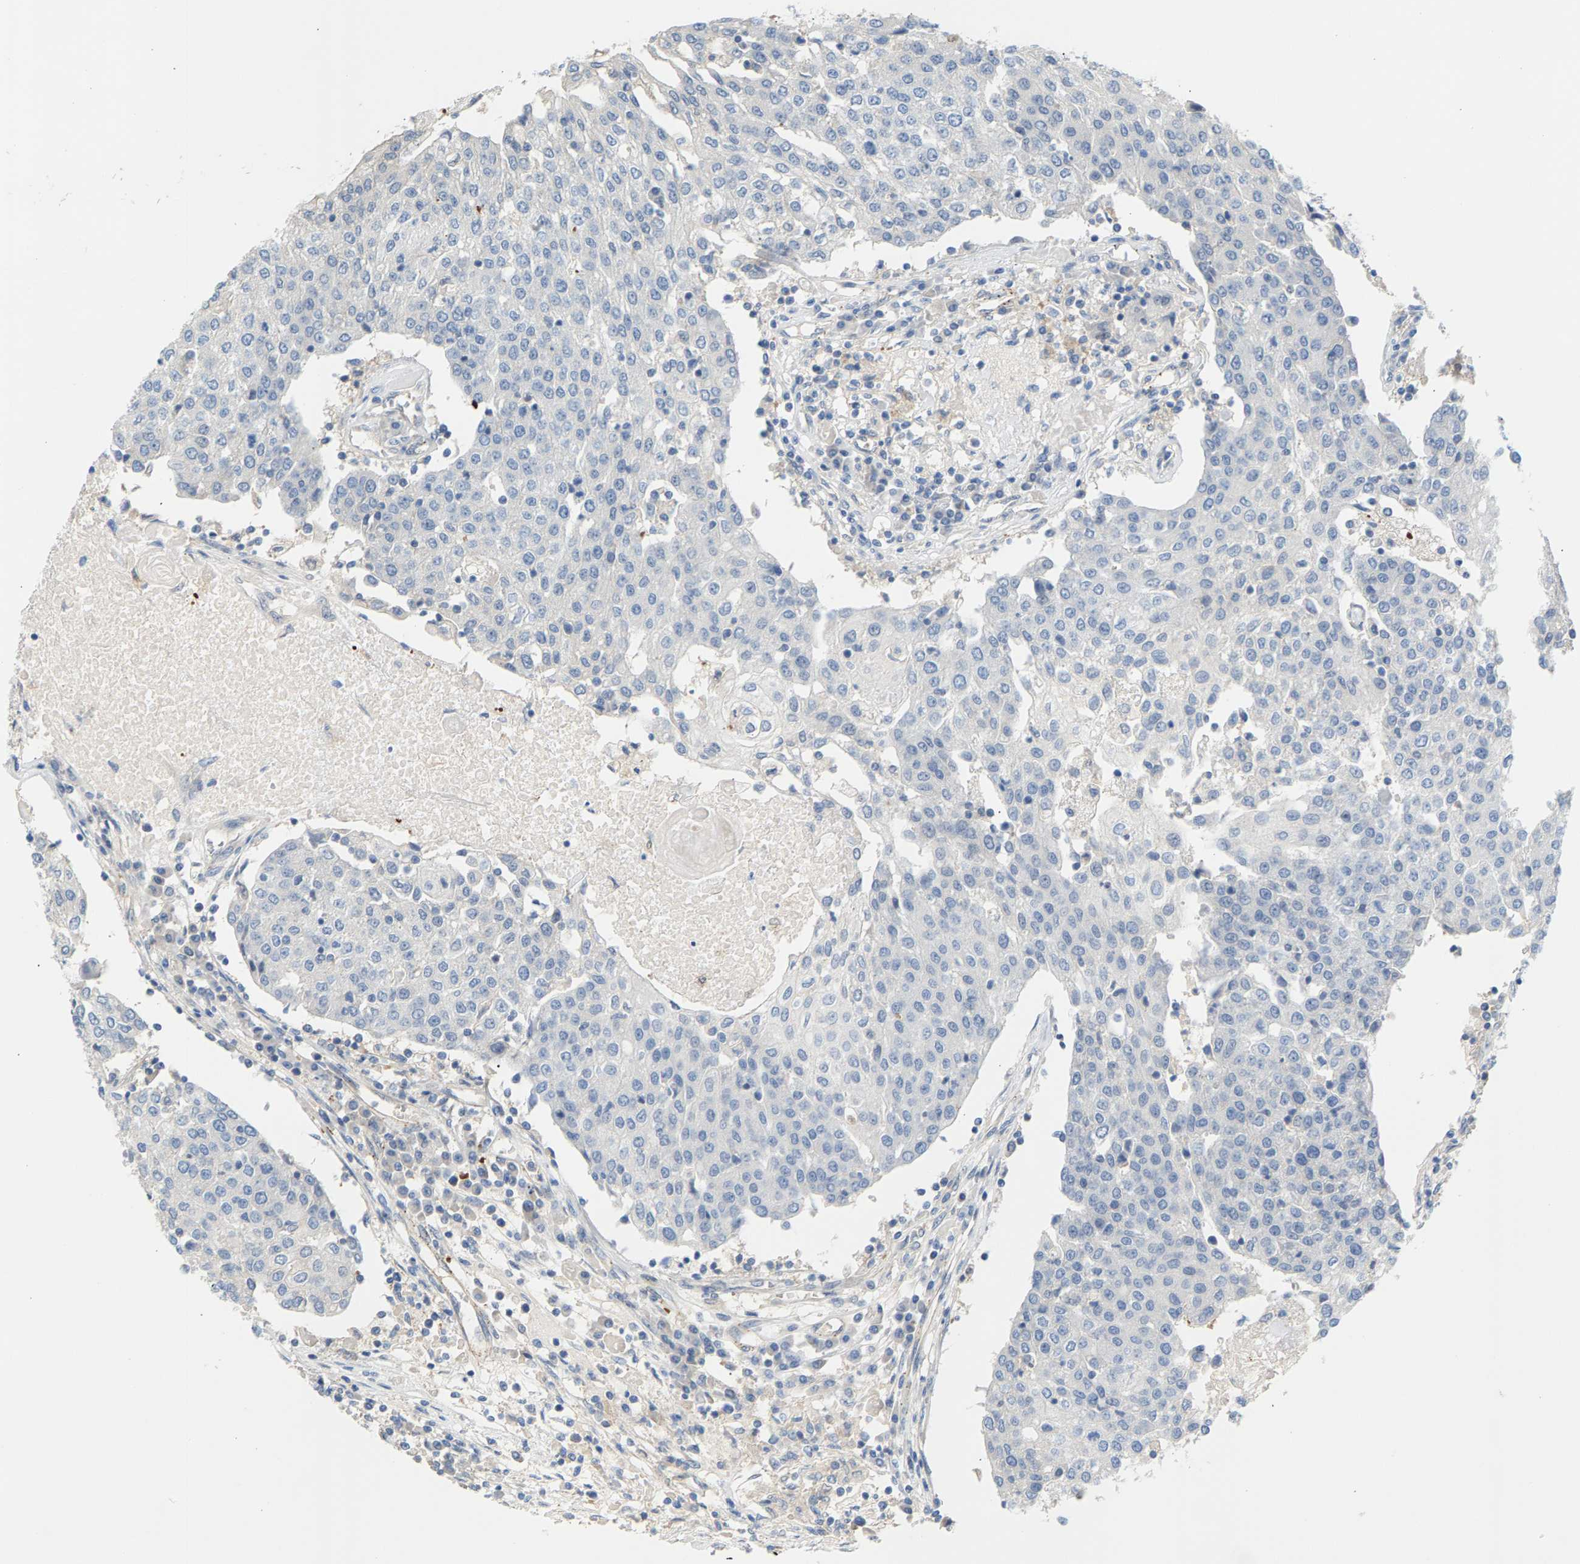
{"staining": {"intensity": "negative", "quantity": "none", "location": "none"}, "tissue": "urothelial cancer", "cell_type": "Tumor cells", "image_type": "cancer", "snomed": [{"axis": "morphology", "description": "Urothelial carcinoma, High grade"}, {"axis": "topography", "description": "Urinary bladder"}], "caption": "Immunohistochemistry (IHC) micrograph of urothelial cancer stained for a protein (brown), which demonstrates no positivity in tumor cells.", "gene": "KRTAP27-1", "patient": {"sex": "female", "age": 85}}